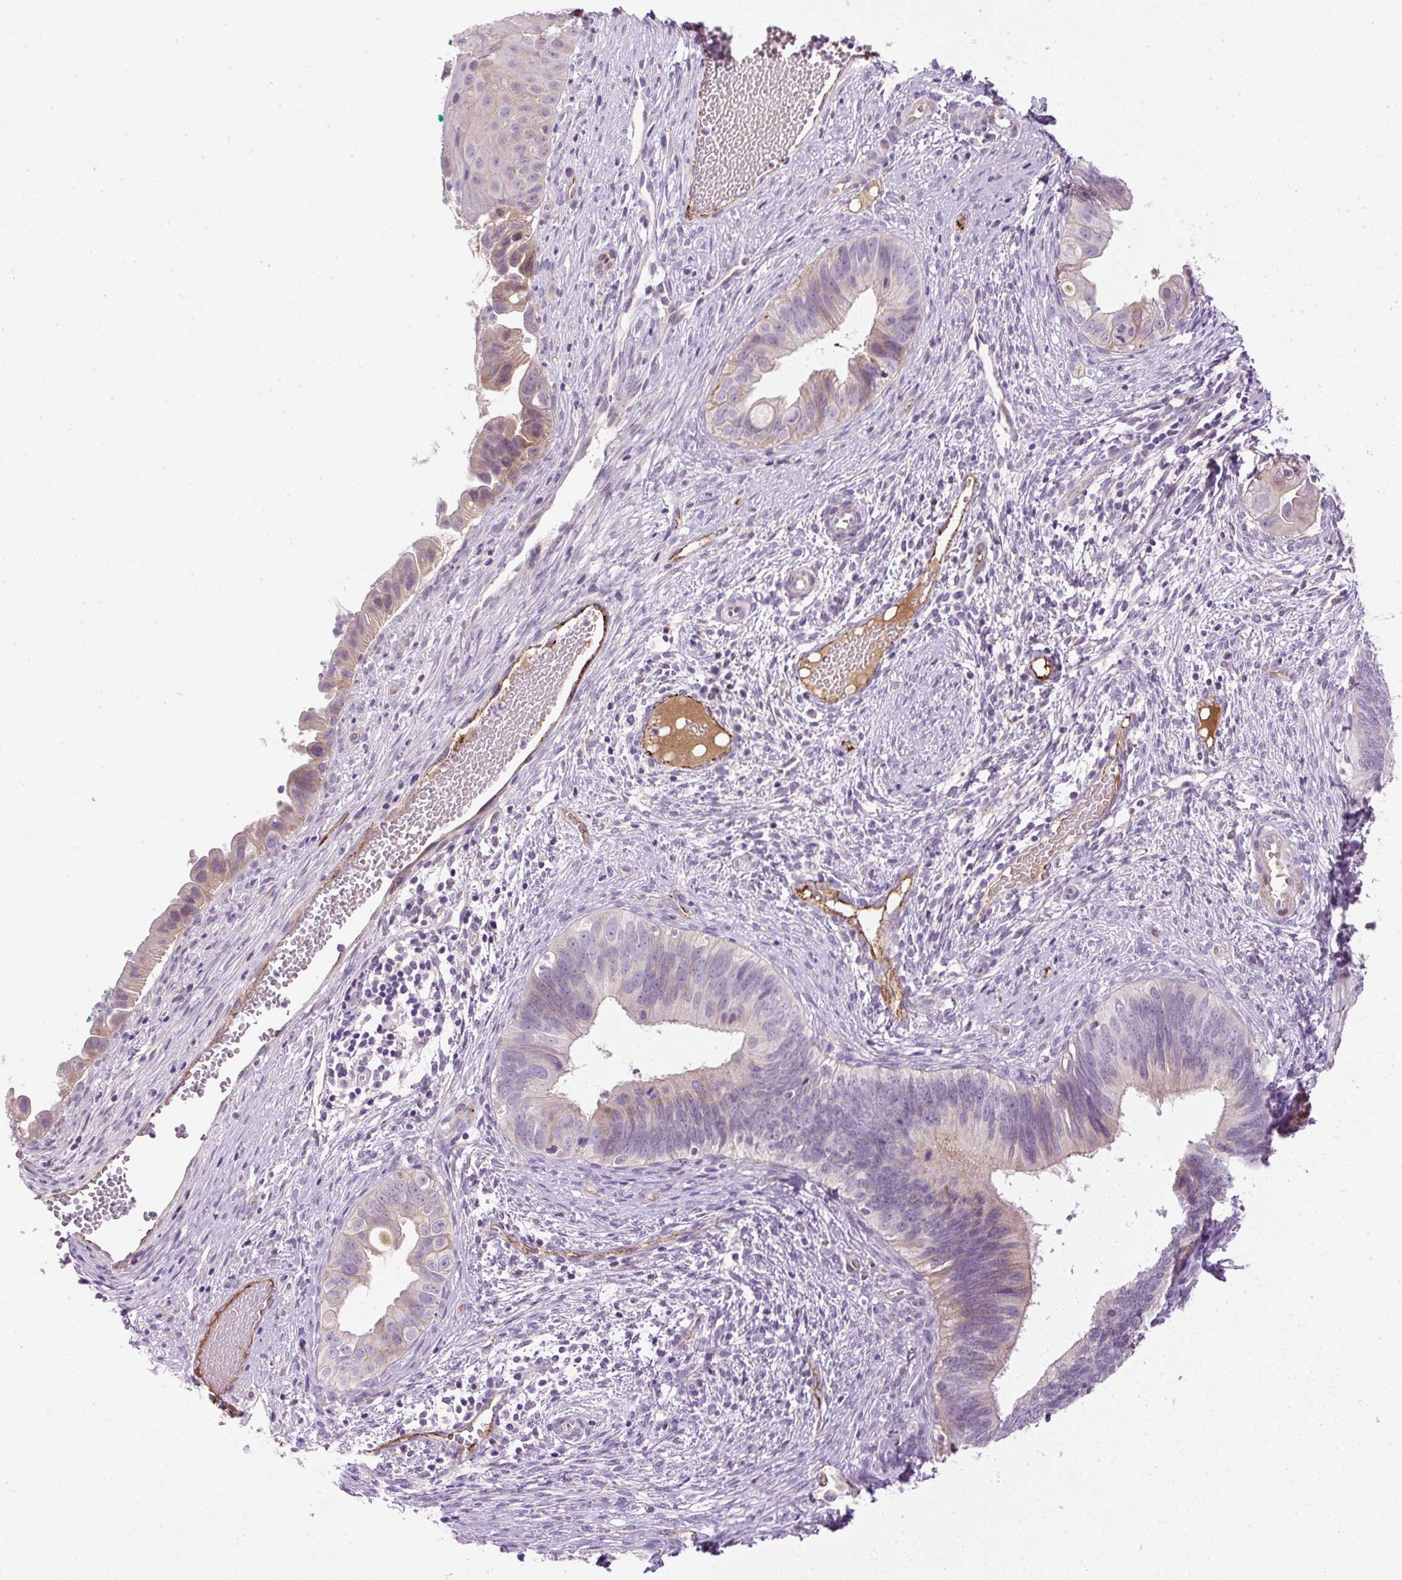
{"staining": {"intensity": "weak", "quantity": "<25%", "location": "cytoplasmic/membranous"}, "tissue": "cervical cancer", "cell_type": "Tumor cells", "image_type": "cancer", "snomed": [{"axis": "morphology", "description": "Adenocarcinoma, NOS"}, {"axis": "topography", "description": "Cervix"}], "caption": "Human adenocarcinoma (cervical) stained for a protein using immunohistochemistry (IHC) demonstrates no staining in tumor cells.", "gene": "LEFTY2", "patient": {"sex": "female", "age": 42}}